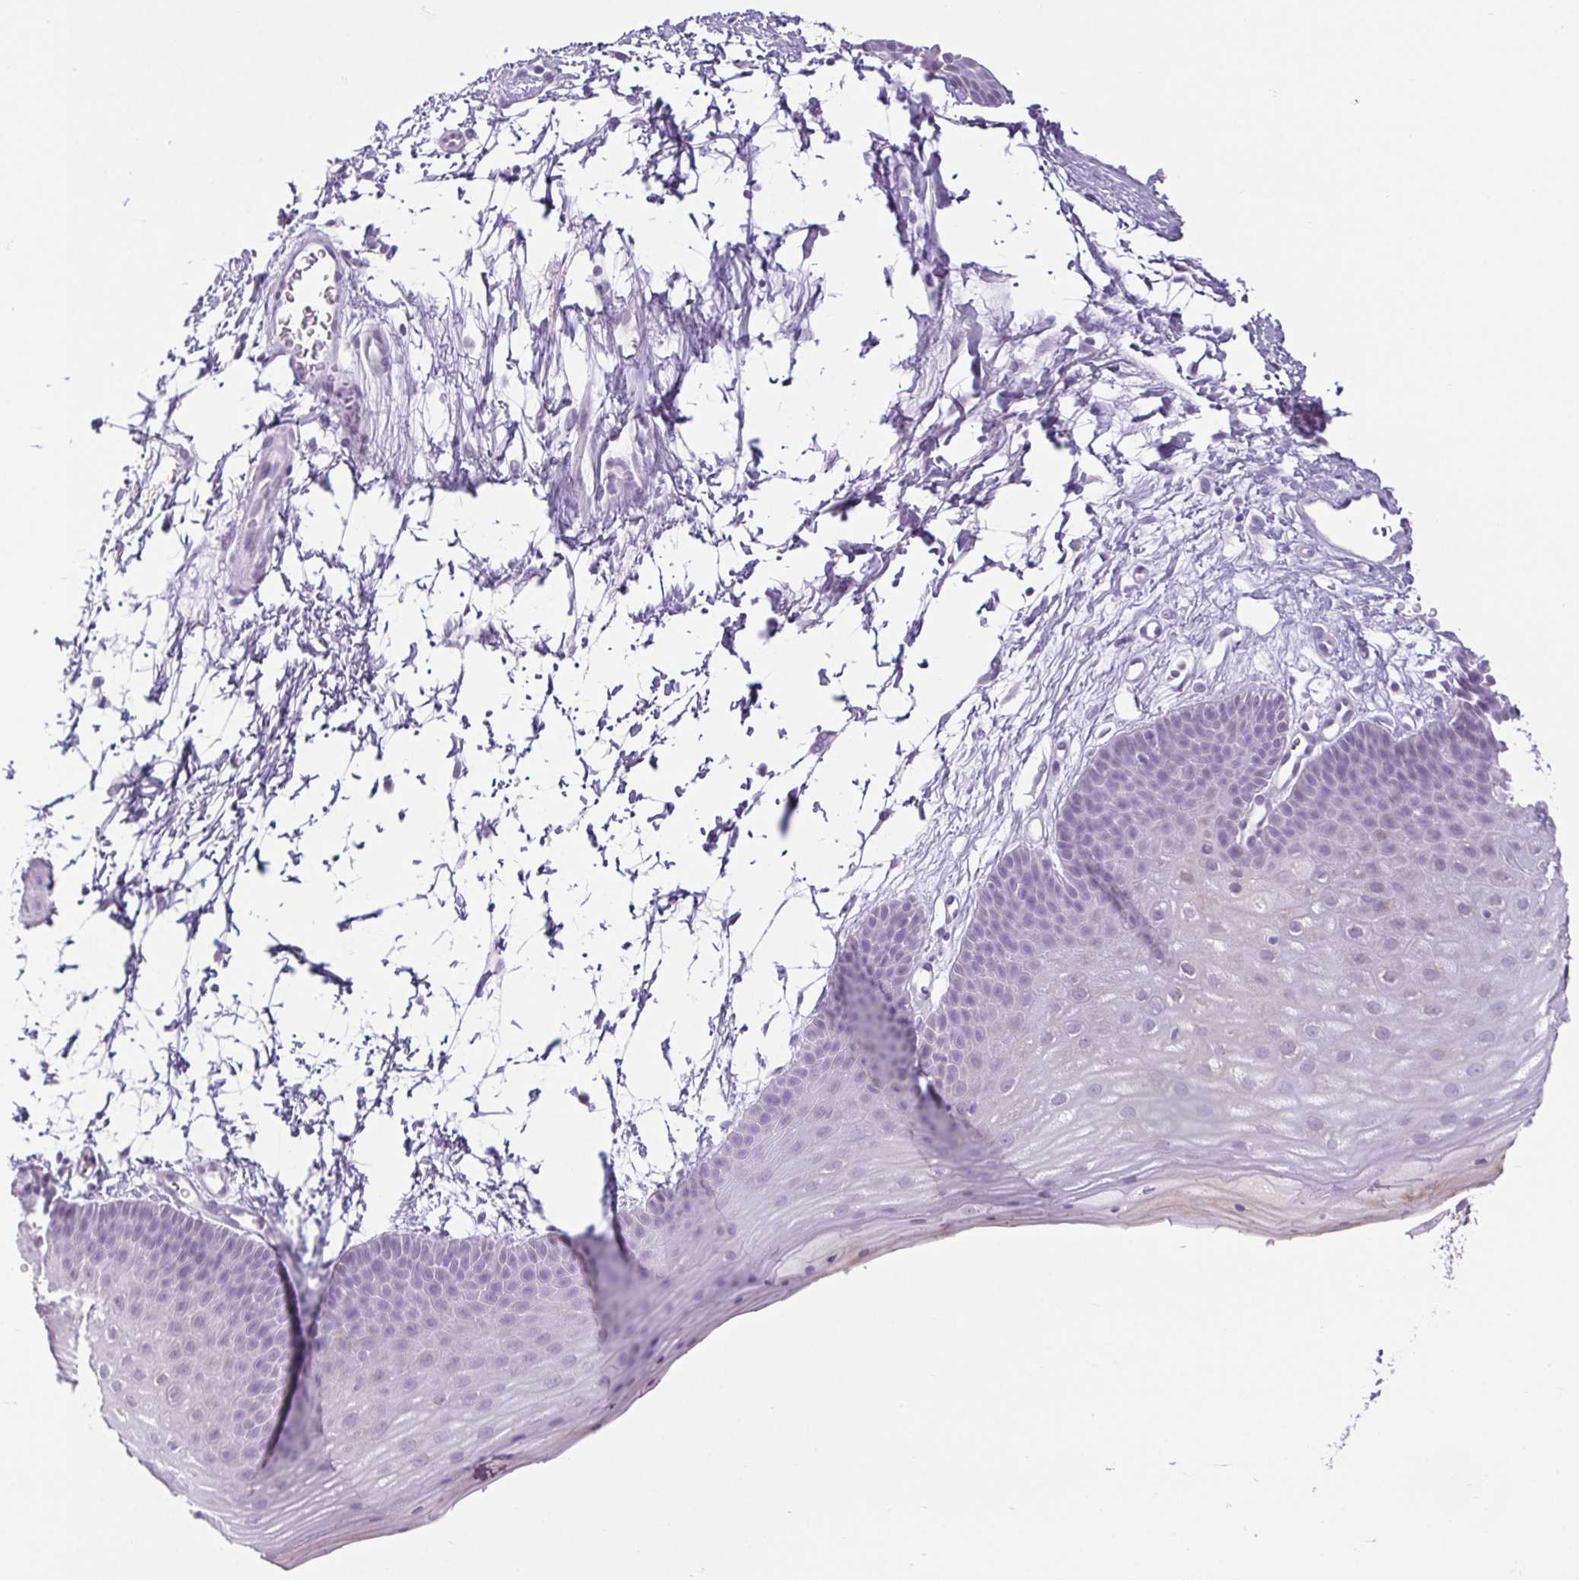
{"staining": {"intensity": "negative", "quantity": "none", "location": "none"}, "tissue": "skin", "cell_type": "Epidermal cells", "image_type": "normal", "snomed": [{"axis": "morphology", "description": "Normal tissue, NOS"}, {"axis": "topography", "description": "Anal"}], "caption": "Epidermal cells show no significant expression in normal skin.", "gene": "BCAS1", "patient": {"sex": "male", "age": 53}}